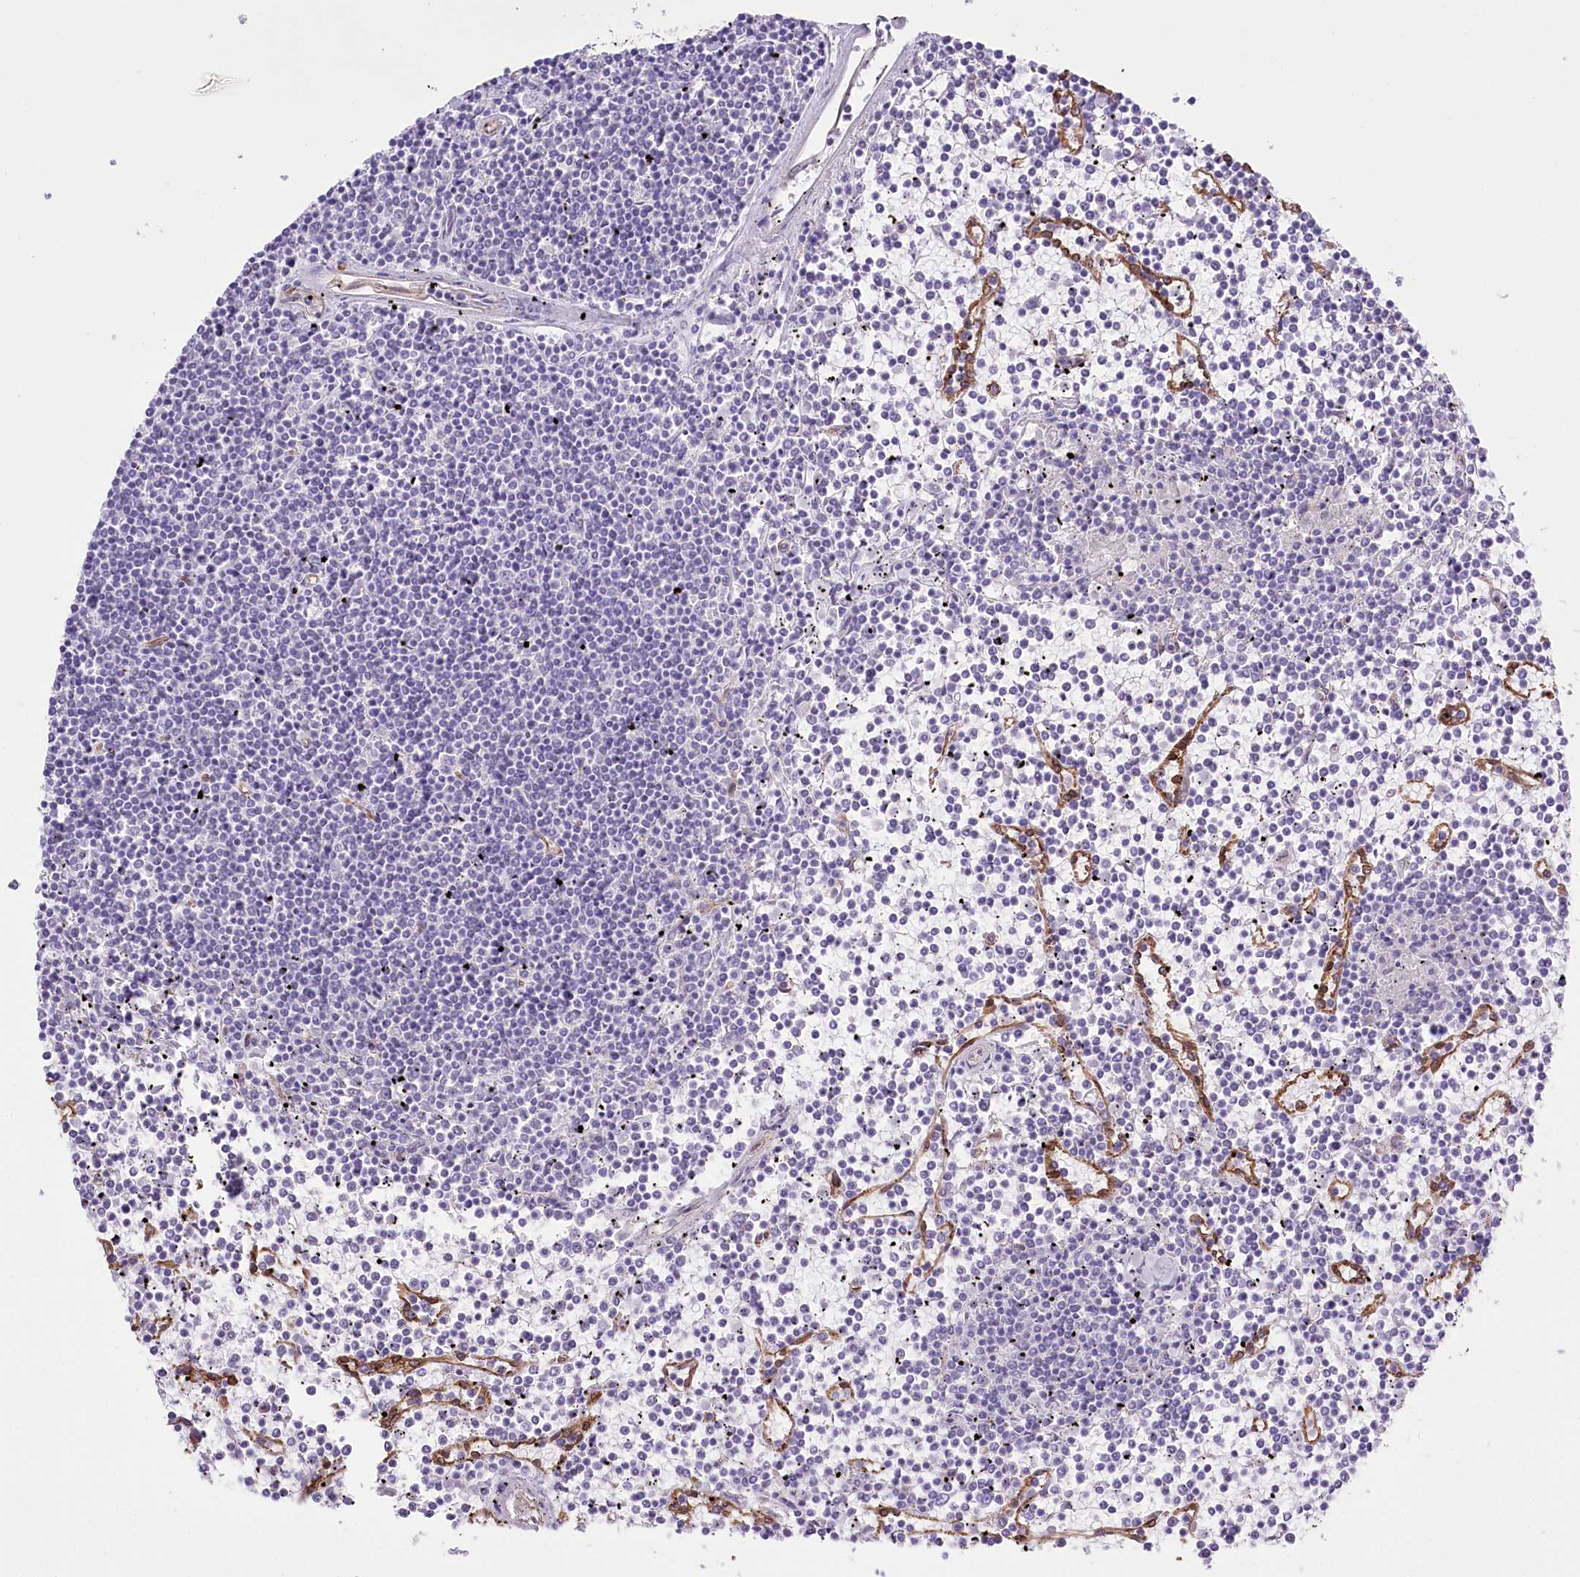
{"staining": {"intensity": "negative", "quantity": "none", "location": "none"}, "tissue": "lymphoma", "cell_type": "Tumor cells", "image_type": "cancer", "snomed": [{"axis": "morphology", "description": "Malignant lymphoma, non-Hodgkin's type, Low grade"}, {"axis": "topography", "description": "Spleen"}], "caption": "Human lymphoma stained for a protein using IHC exhibits no staining in tumor cells.", "gene": "SLC39A10", "patient": {"sex": "female", "age": 19}}